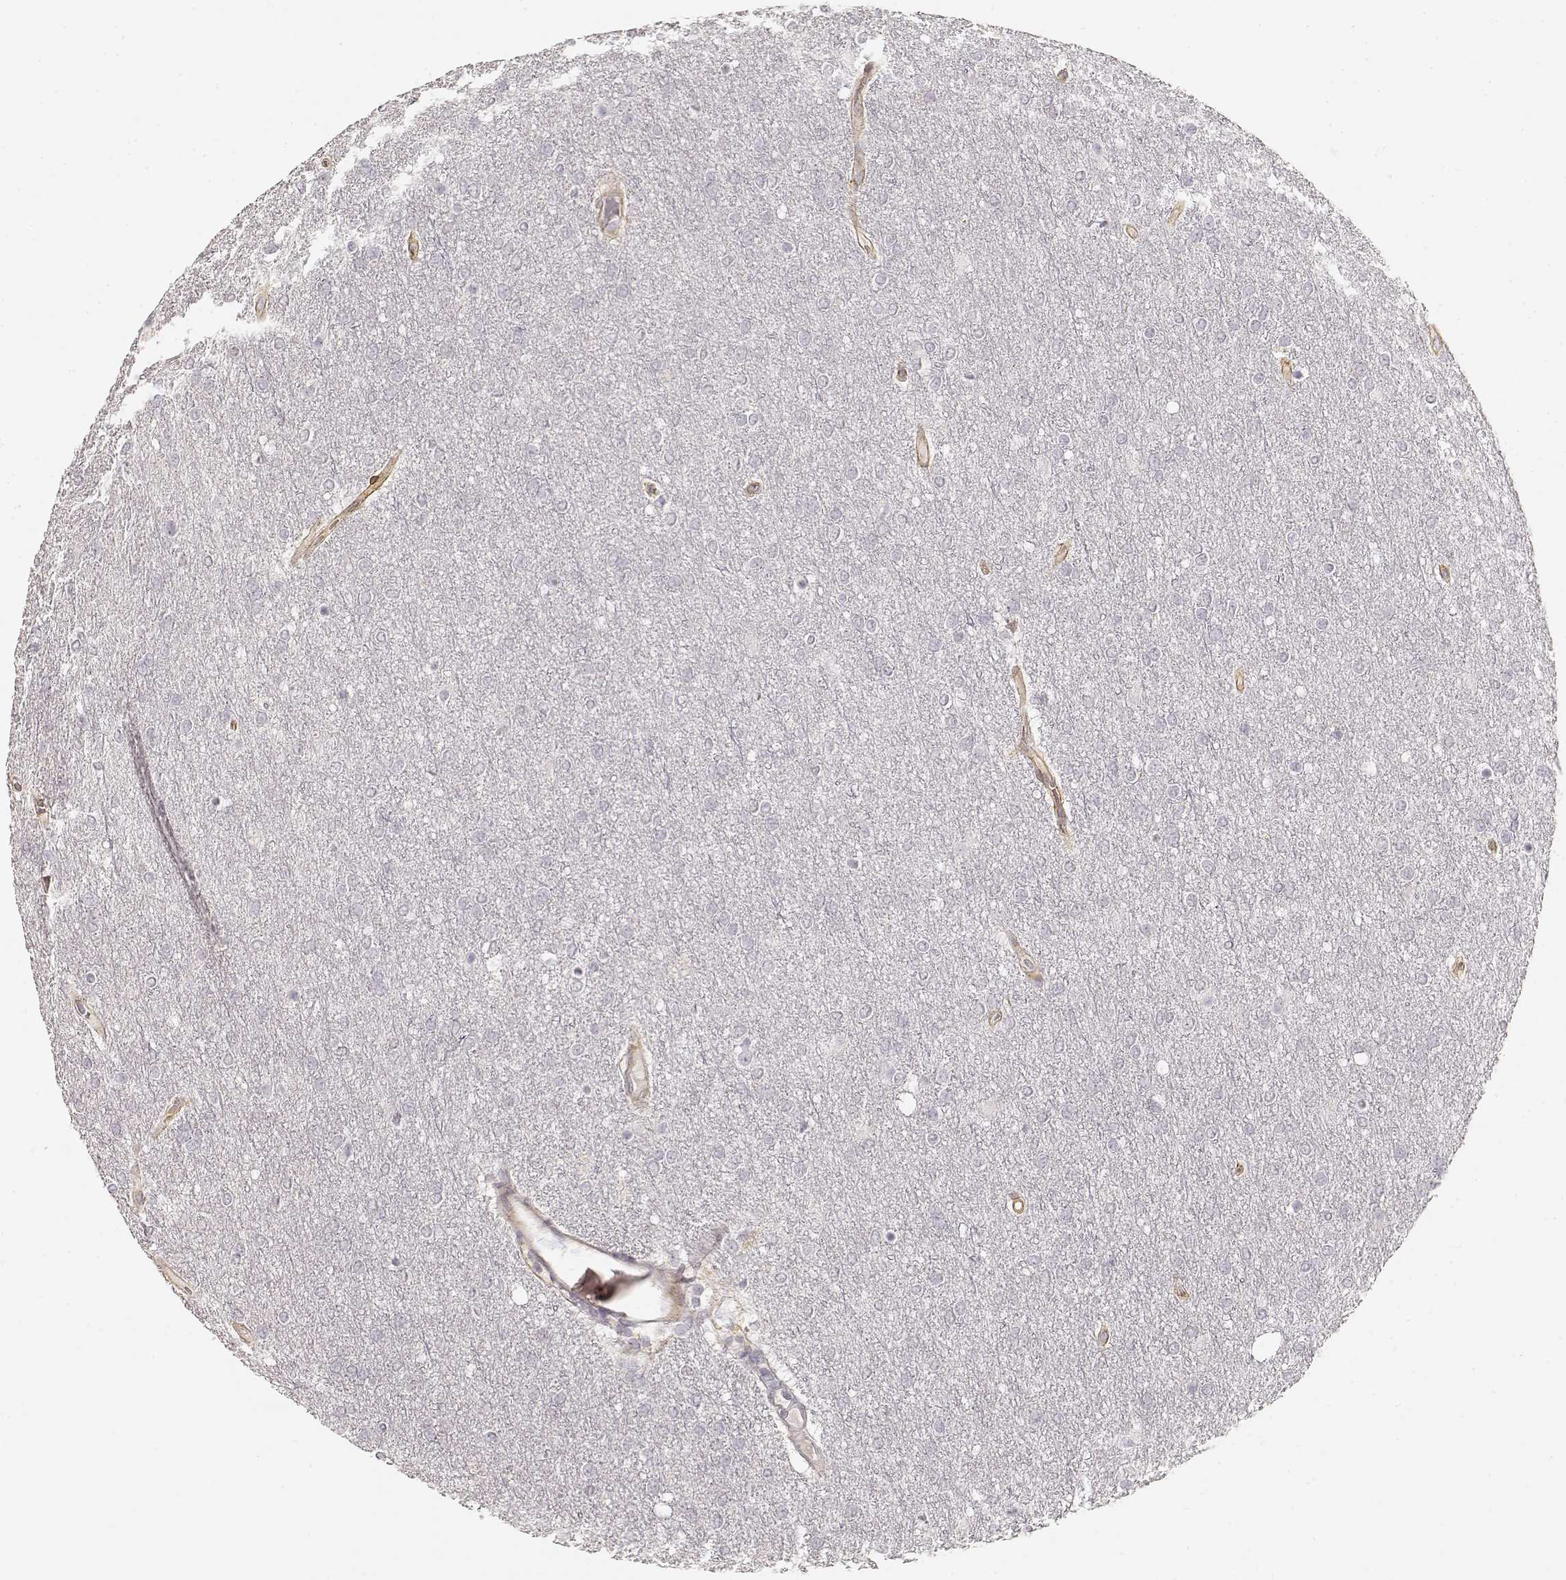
{"staining": {"intensity": "negative", "quantity": "none", "location": "none"}, "tissue": "glioma", "cell_type": "Tumor cells", "image_type": "cancer", "snomed": [{"axis": "morphology", "description": "Glioma, malignant, High grade"}, {"axis": "topography", "description": "Brain"}], "caption": "Immunohistochemistry (IHC) histopathology image of malignant glioma (high-grade) stained for a protein (brown), which exhibits no expression in tumor cells. (DAB immunohistochemistry visualized using brightfield microscopy, high magnification).", "gene": "LAMA4", "patient": {"sex": "female", "age": 61}}